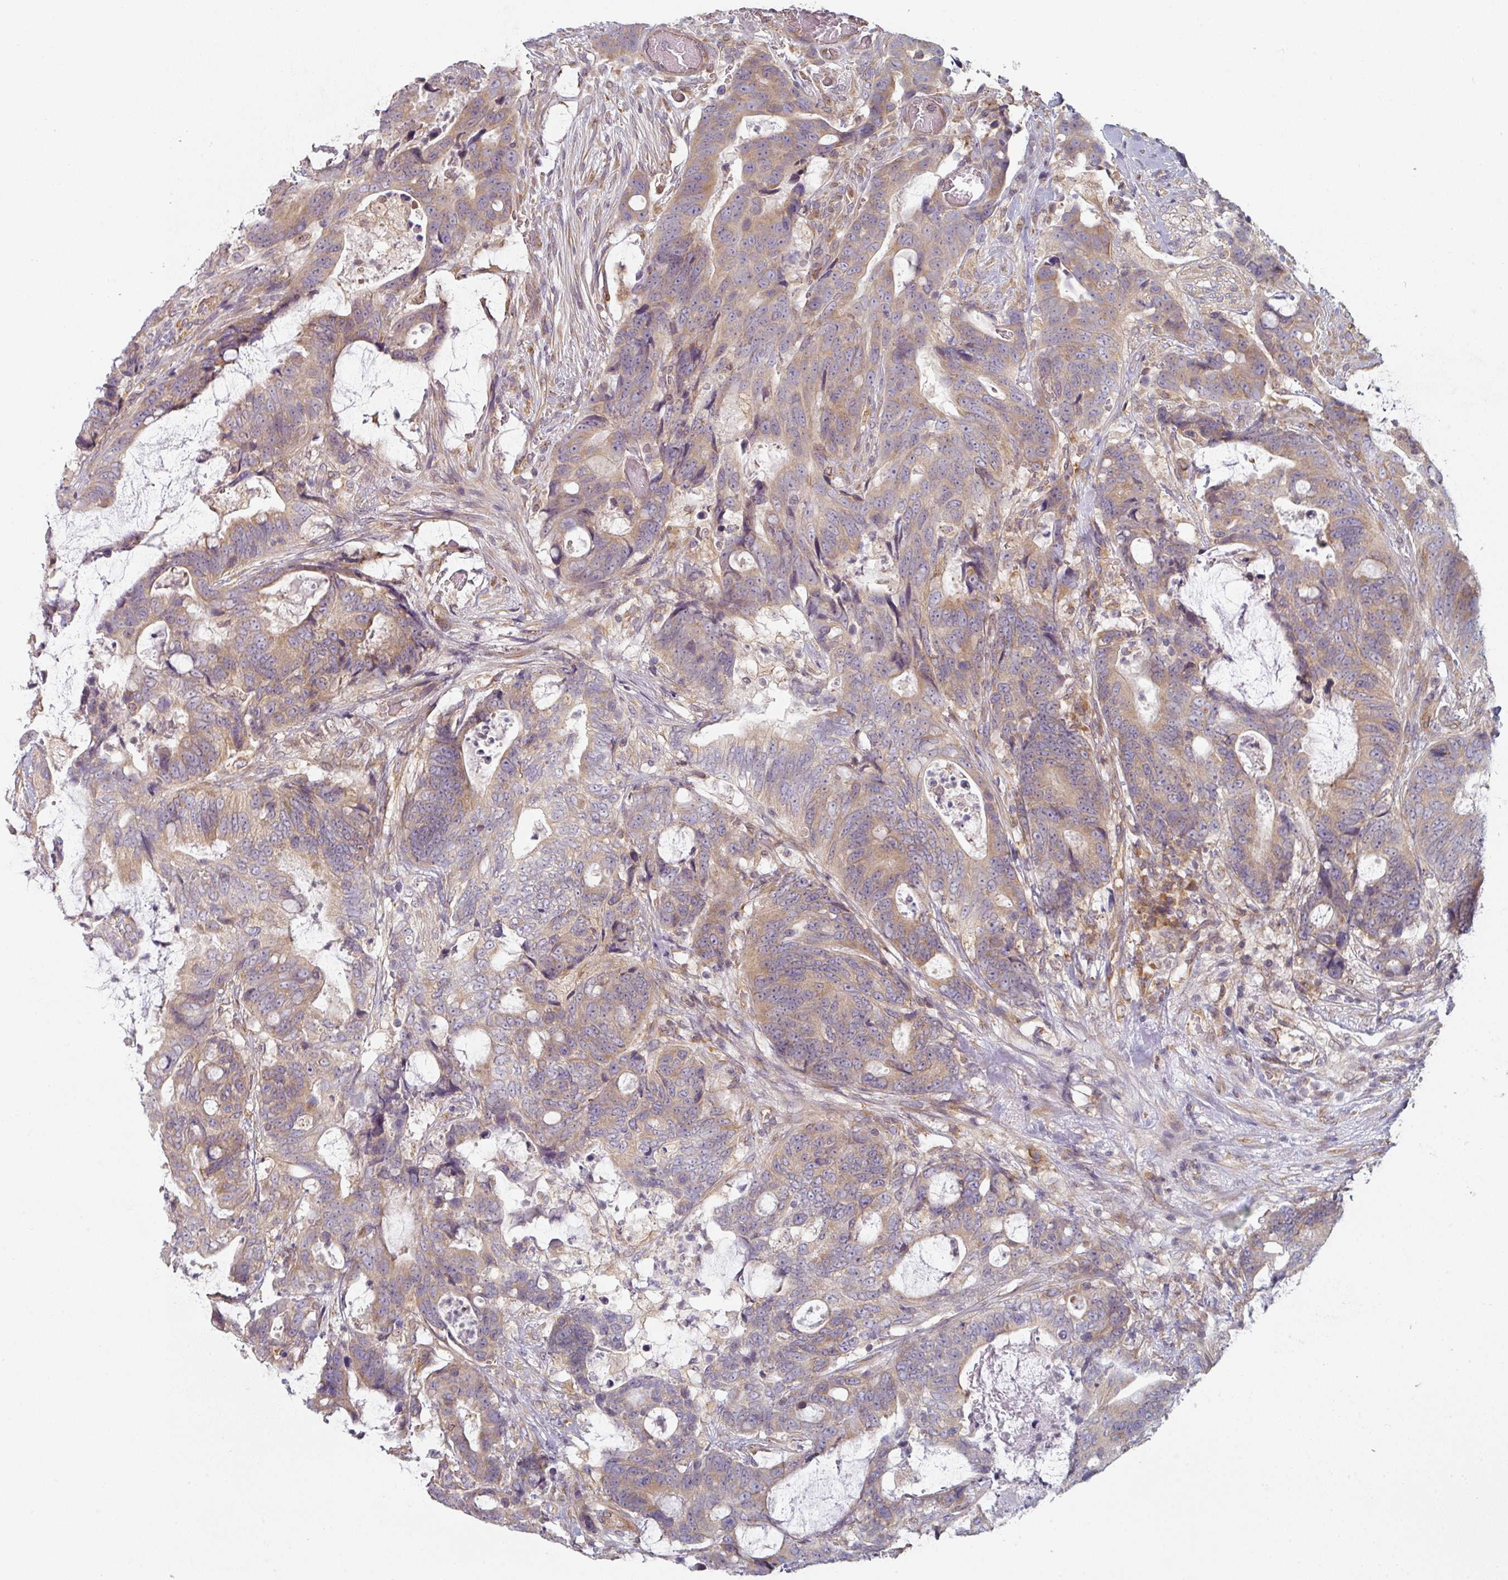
{"staining": {"intensity": "moderate", "quantity": ">75%", "location": "cytoplasmic/membranous"}, "tissue": "colorectal cancer", "cell_type": "Tumor cells", "image_type": "cancer", "snomed": [{"axis": "morphology", "description": "Adenocarcinoma, NOS"}, {"axis": "topography", "description": "Colon"}], "caption": "Colorectal adenocarcinoma tissue demonstrates moderate cytoplasmic/membranous expression in about >75% of tumor cells, visualized by immunohistochemistry. (DAB (3,3'-diaminobenzidine) = brown stain, brightfield microscopy at high magnification).", "gene": "TAPT1", "patient": {"sex": "female", "age": 82}}